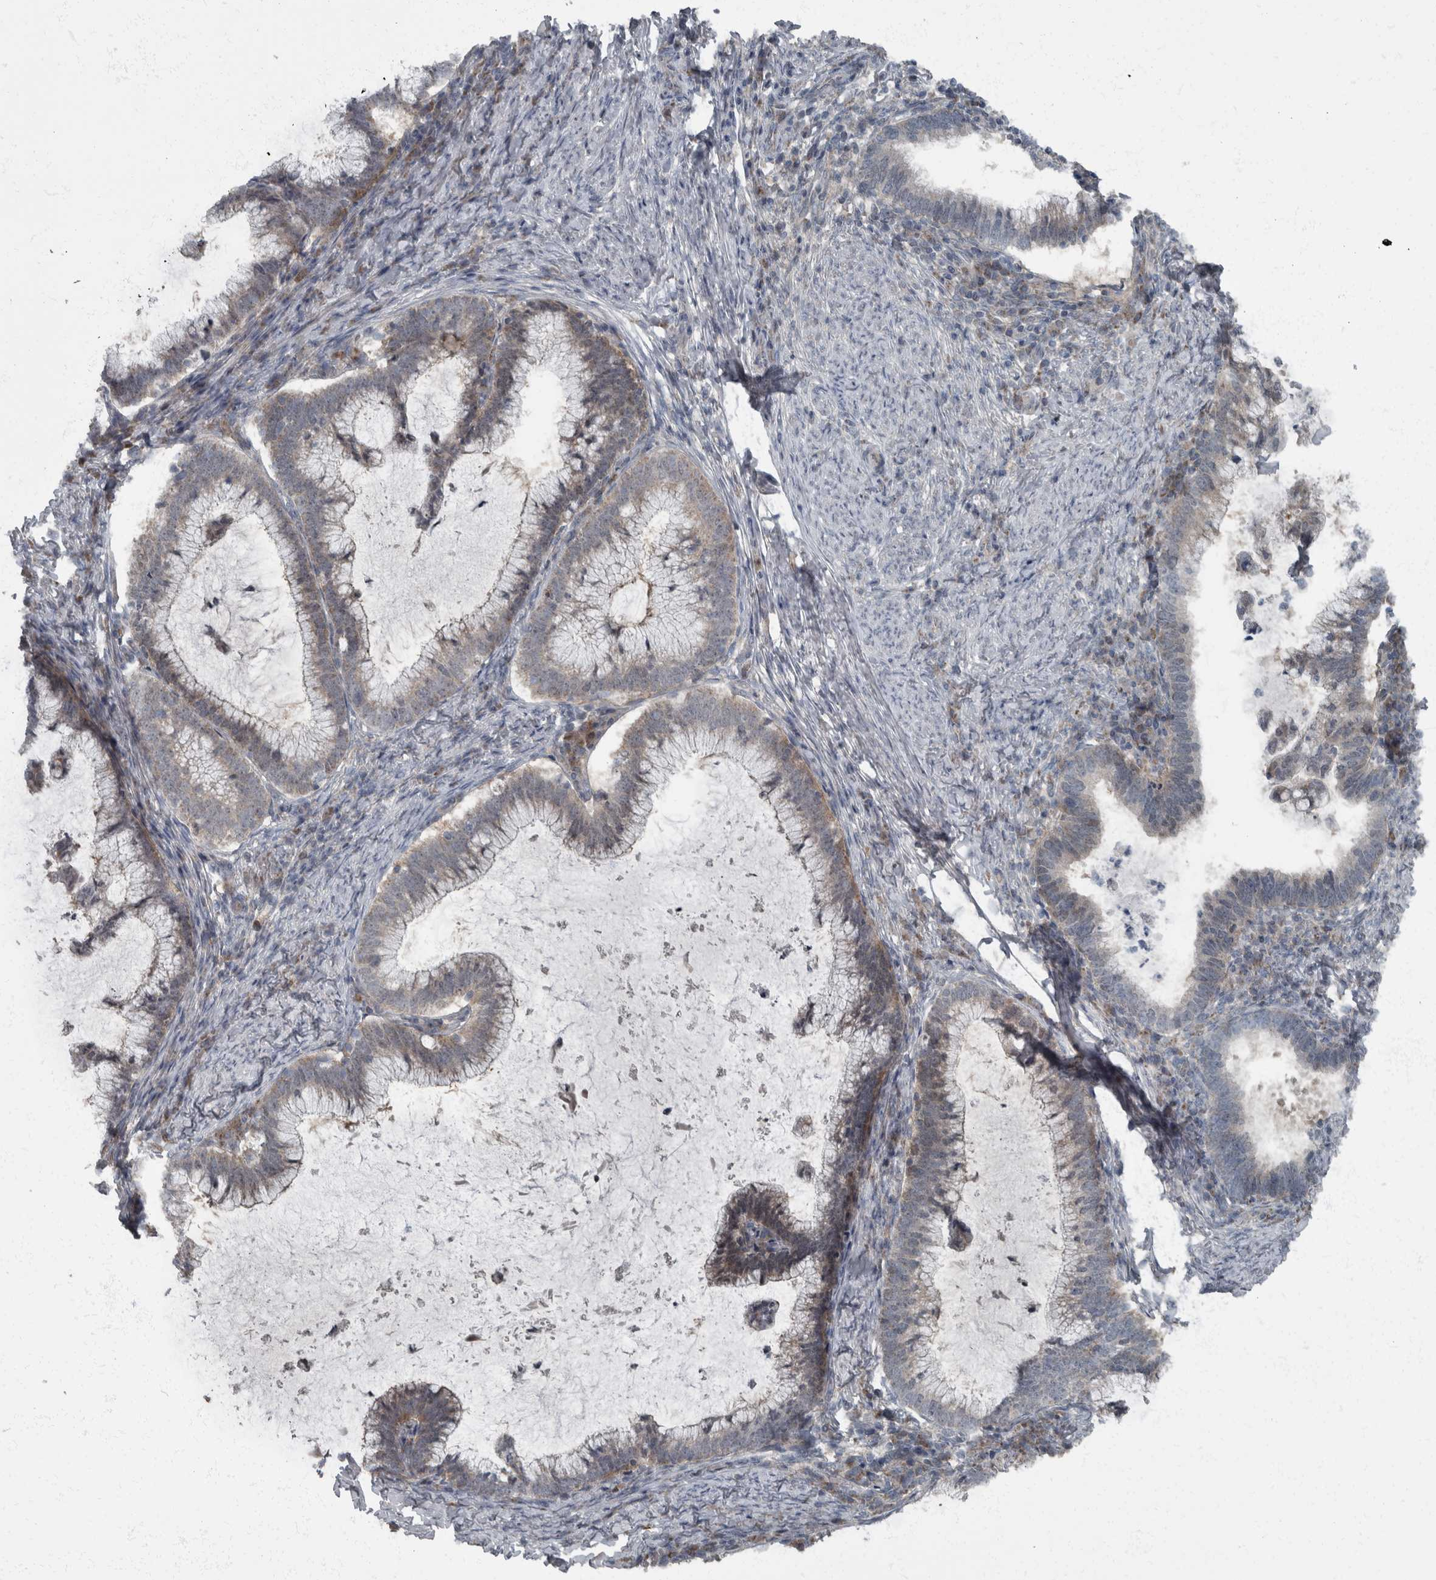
{"staining": {"intensity": "weak", "quantity": "25%-75%", "location": "cytoplasmic/membranous"}, "tissue": "cervical cancer", "cell_type": "Tumor cells", "image_type": "cancer", "snomed": [{"axis": "morphology", "description": "Adenocarcinoma, NOS"}, {"axis": "topography", "description": "Cervix"}], "caption": "Weak cytoplasmic/membranous positivity for a protein is appreciated in approximately 25%-75% of tumor cells of cervical cancer using immunohistochemistry.", "gene": "RABGGTB", "patient": {"sex": "female", "age": 36}}